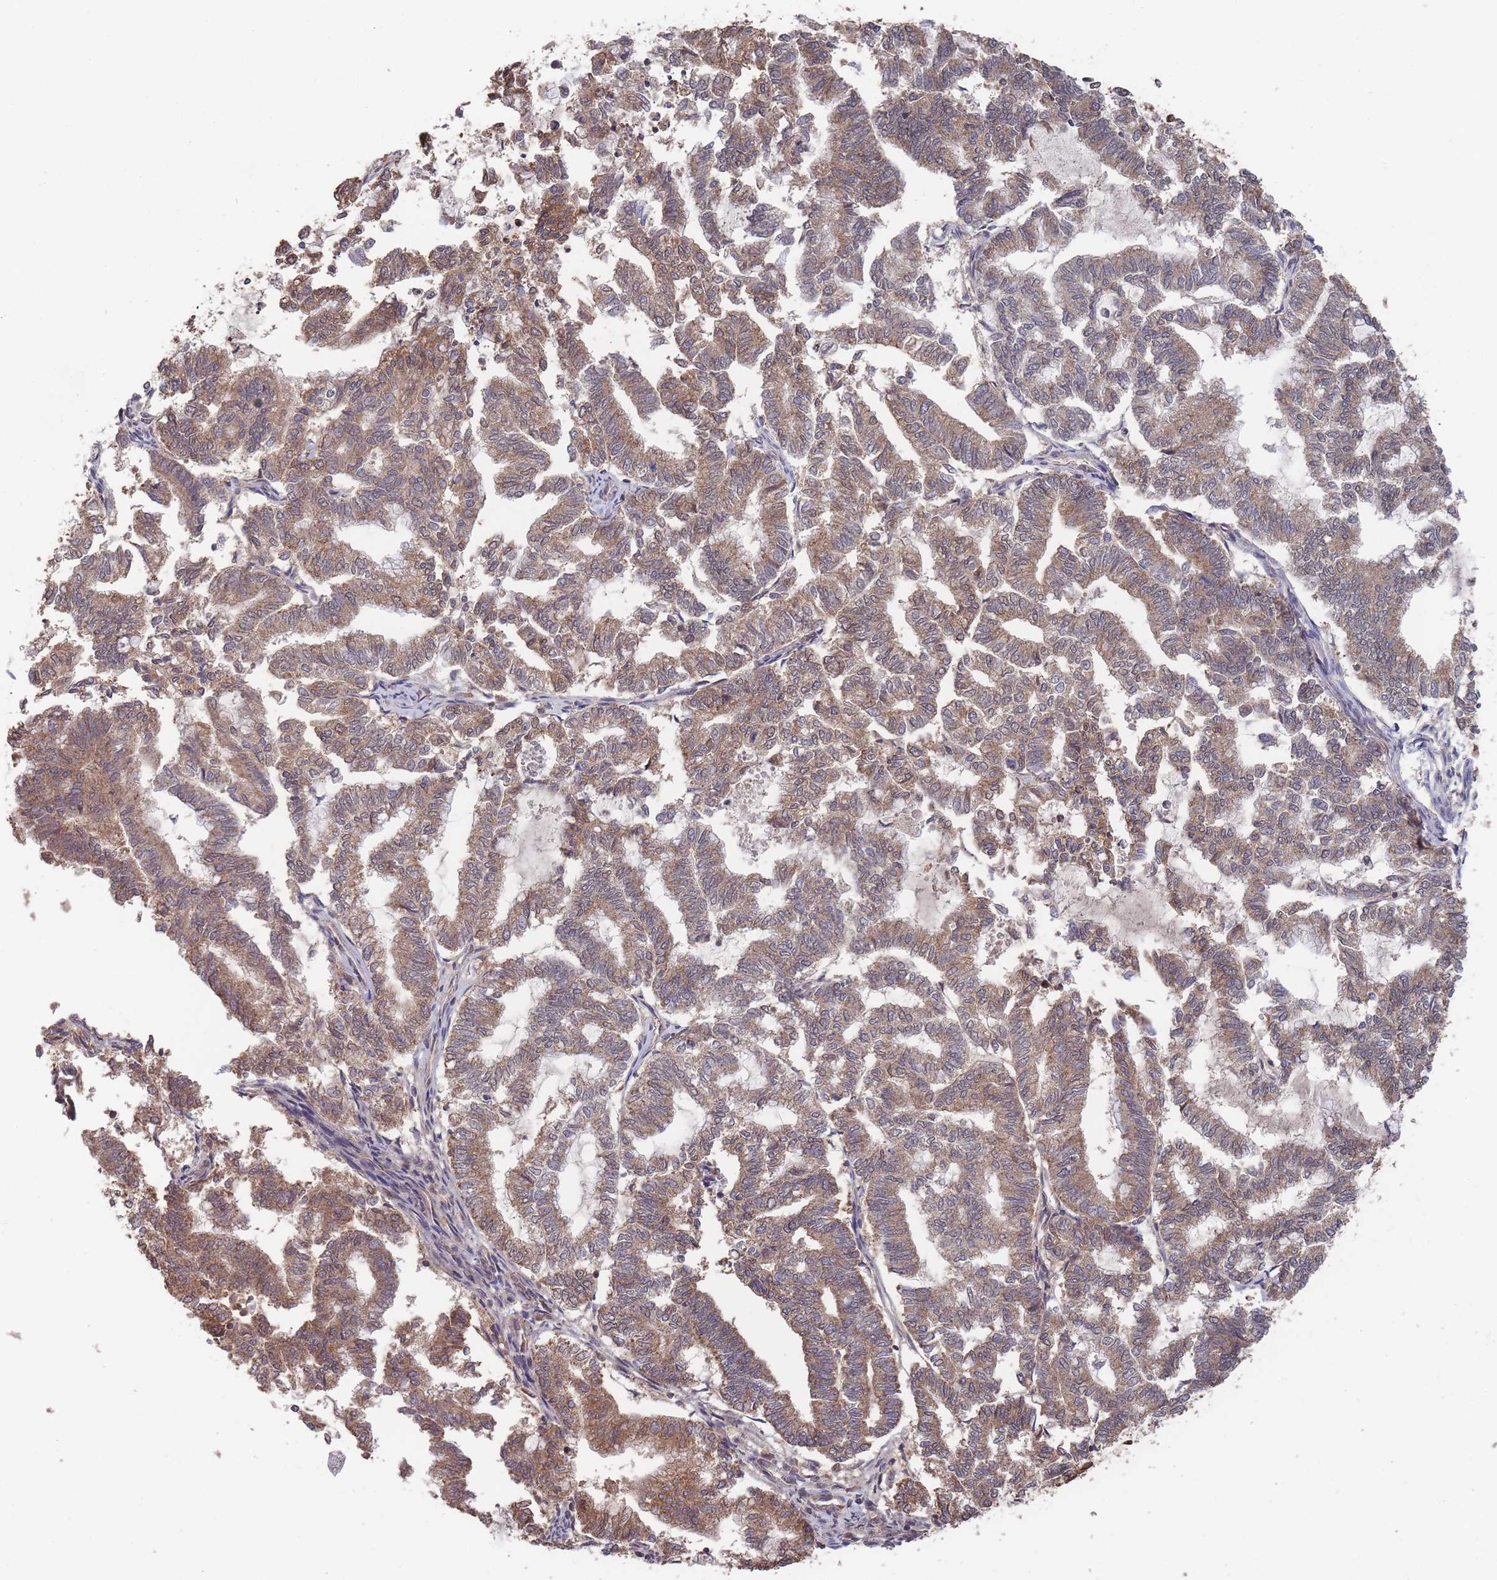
{"staining": {"intensity": "moderate", "quantity": ">75%", "location": "cytoplasmic/membranous"}, "tissue": "endometrial cancer", "cell_type": "Tumor cells", "image_type": "cancer", "snomed": [{"axis": "morphology", "description": "Adenocarcinoma, NOS"}, {"axis": "topography", "description": "Endometrium"}], "caption": "Human endometrial adenocarcinoma stained with a protein marker demonstrates moderate staining in tumor cells.", "gene": "SF3B1", "patient": {"sex": "female", "age": 79}}